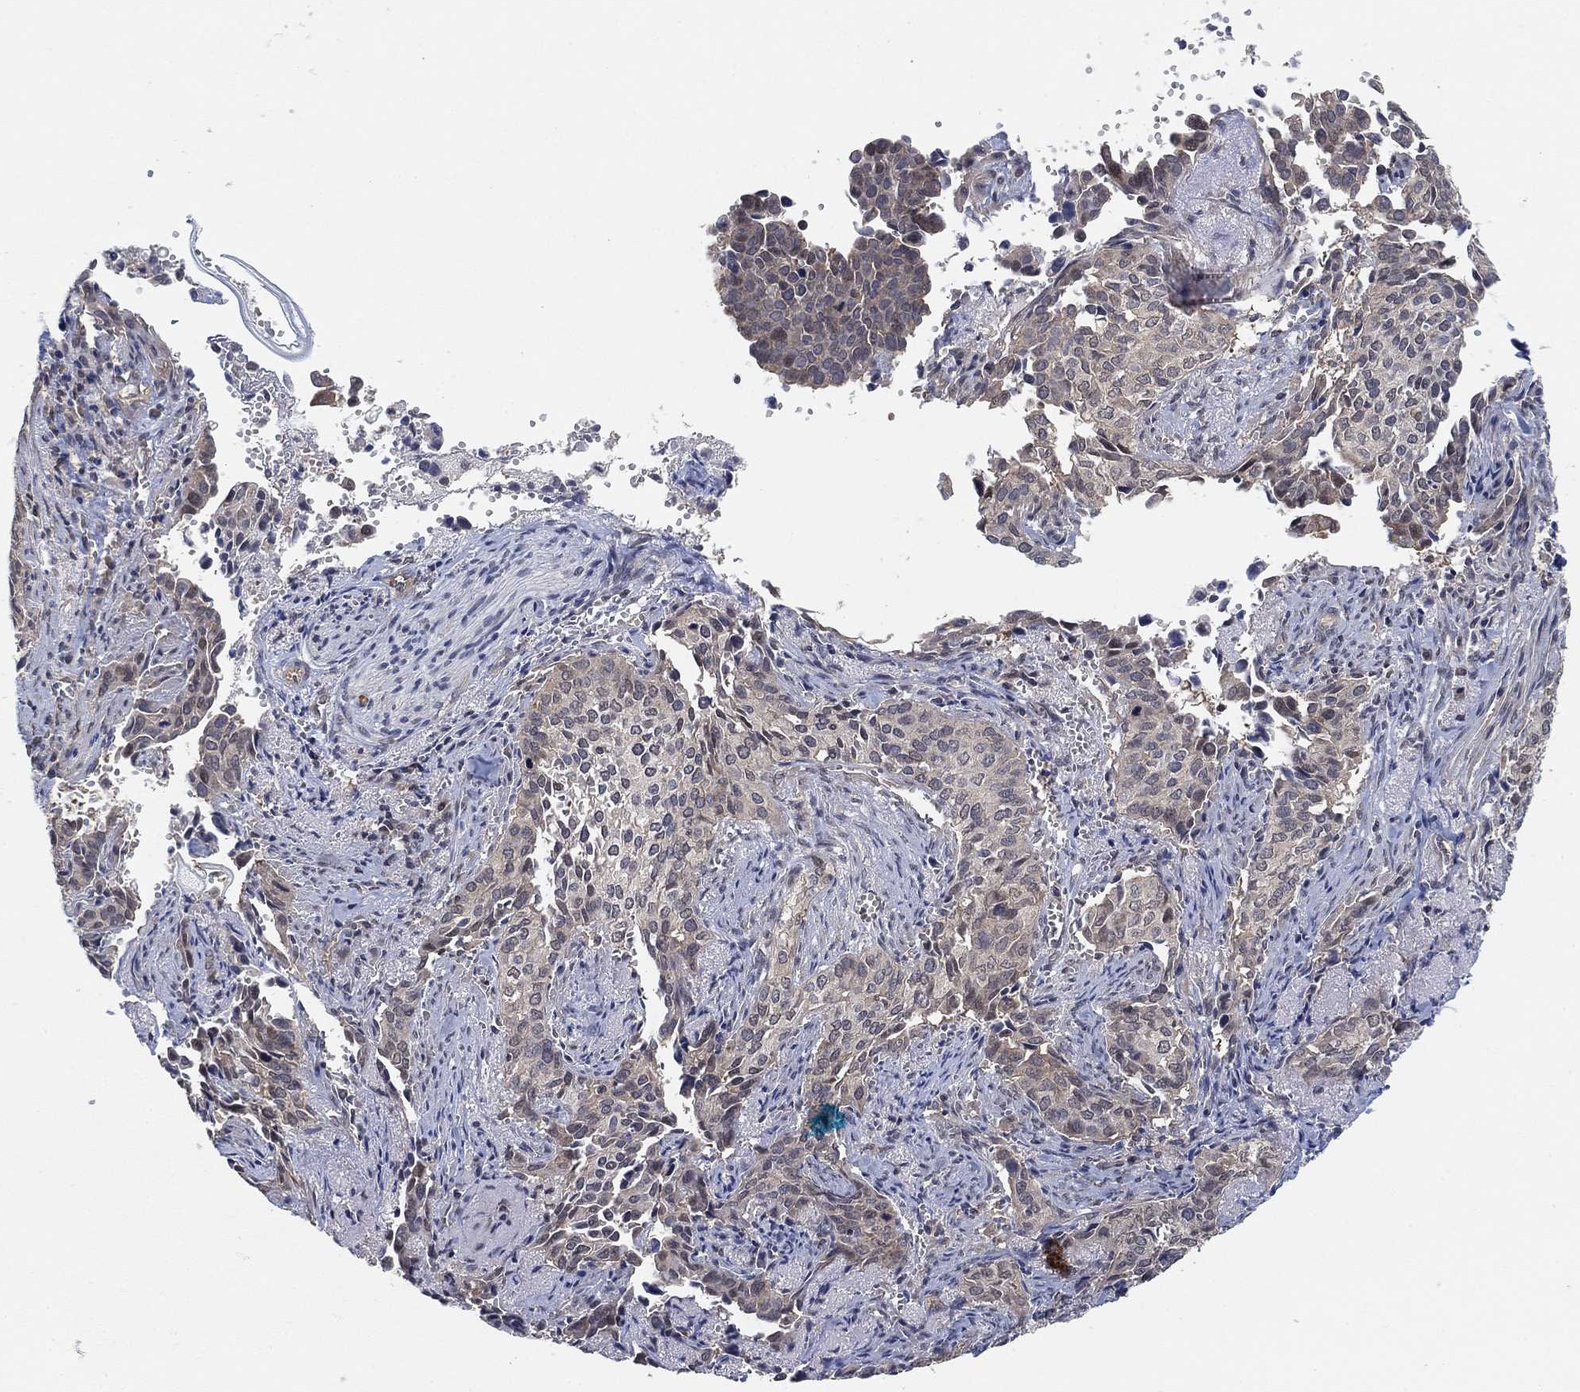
{"staining": {"intensity": "negative", "quantity": "none", "location": "none"}, "tissue": "cervical cancer", "cell_type": "Tumor cells", "image_type": "cancer", "snomed": [{"axis": "morphology", "description": "Squamous cell carcinoma, NOS"}, {"axis": "topography", "description": "Cervix"}], "caption": "Tumor cells show no significant positivity in cervical cancer. Brightfield microscopy of immunohistochemistry (IHC) stained with DAB (brown) and hematoxylin (blue), captured at high magnification.", "gene": "CCDC43", "patient": {"sex": "female", "age": 29}}